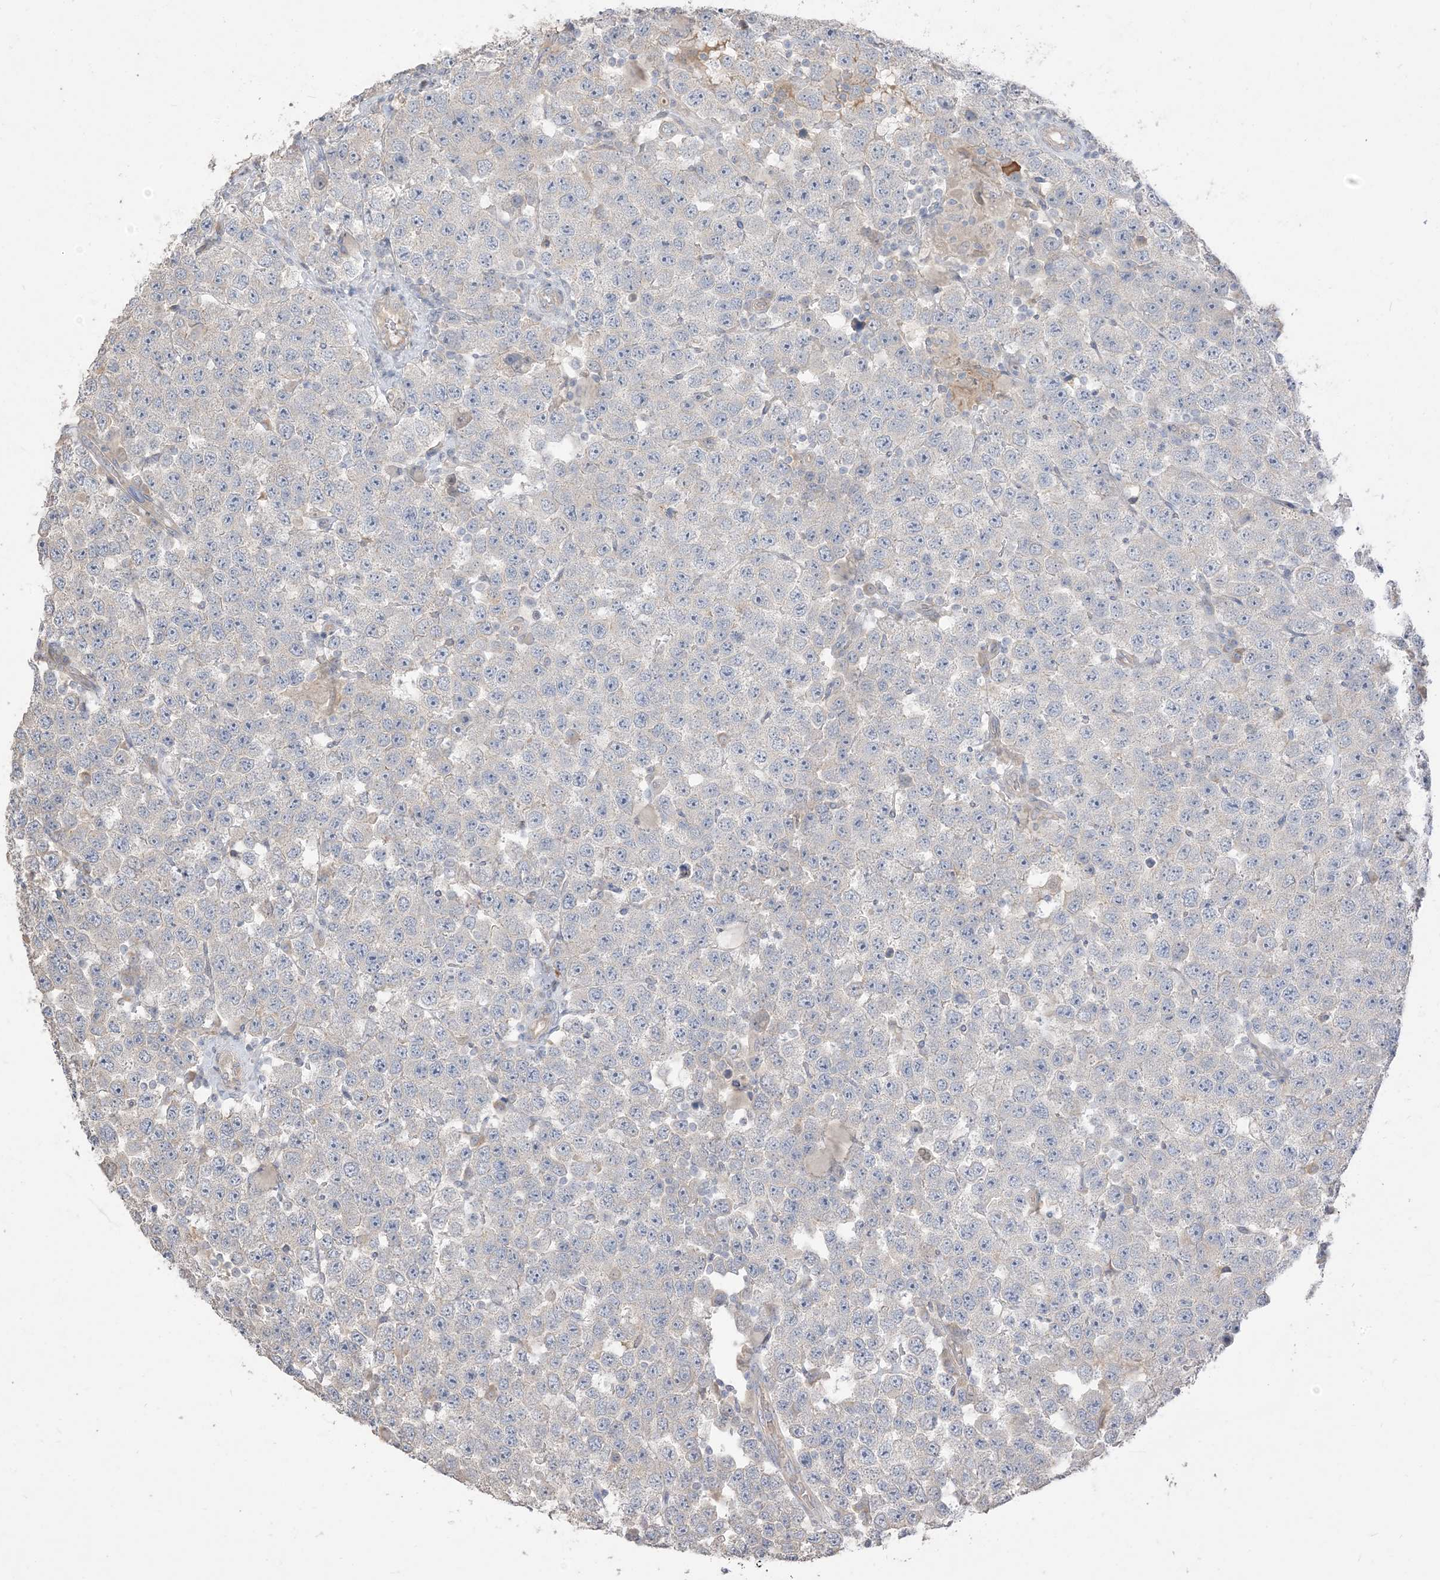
{"staining": {"intensity": "negative", "quantity": "none", "location": "none"}, "tissue": "testis cancer", "cell_type": "Tumor cells", "image_type": "cancer", "snomed": [{"axis": "morphology", "description": "Seminoma, NOS"}, {"axis": "topography", "description": "Testis"}], "caption": "This is a image of immunohistochemistry (IHC) staining of testis cancer, which shows no positivity in tumor cells.", "gene": "RNF175", "patient": {"sex": "male", "age": 28}}